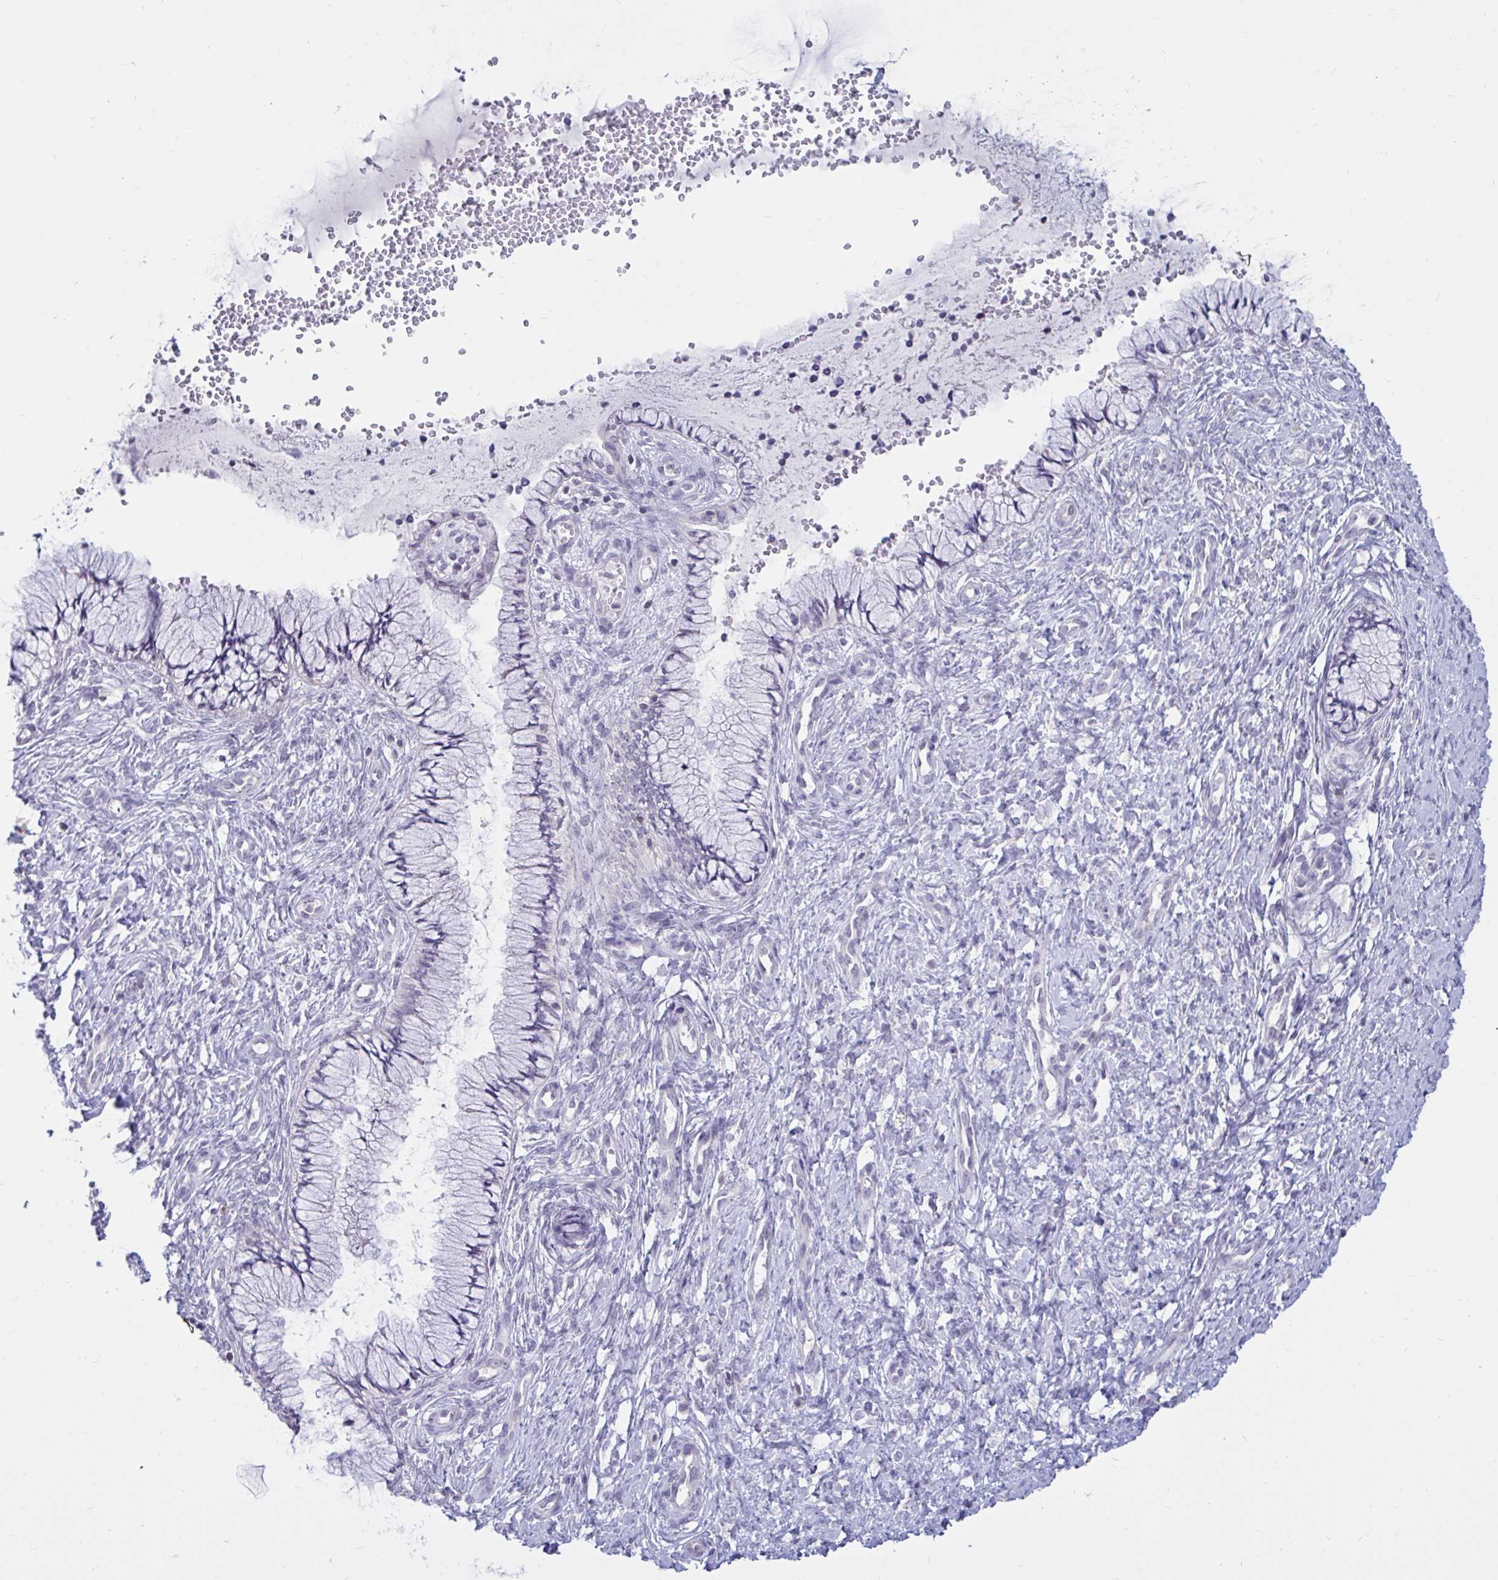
{"staining": {"intensity": "negative", "quantity": "none", "location": "none"}, "tissue": "cervix", "cell_type": "Glandular cells", "image_type": "normal", "snomed": [{"axis": "morphology", "description": "Normal tissue, NOS"}, {"axis": "topography", "description": "Cervix"}], "caption": "The immunohistochemistry photomicrograph has no significant expression in glandular cells of cervix. (DAB (3,3'-diaminobenzidine) IHC, high magnification).", "gene": "ARPP19", "patient": {"sex": "female", "age": 37}}